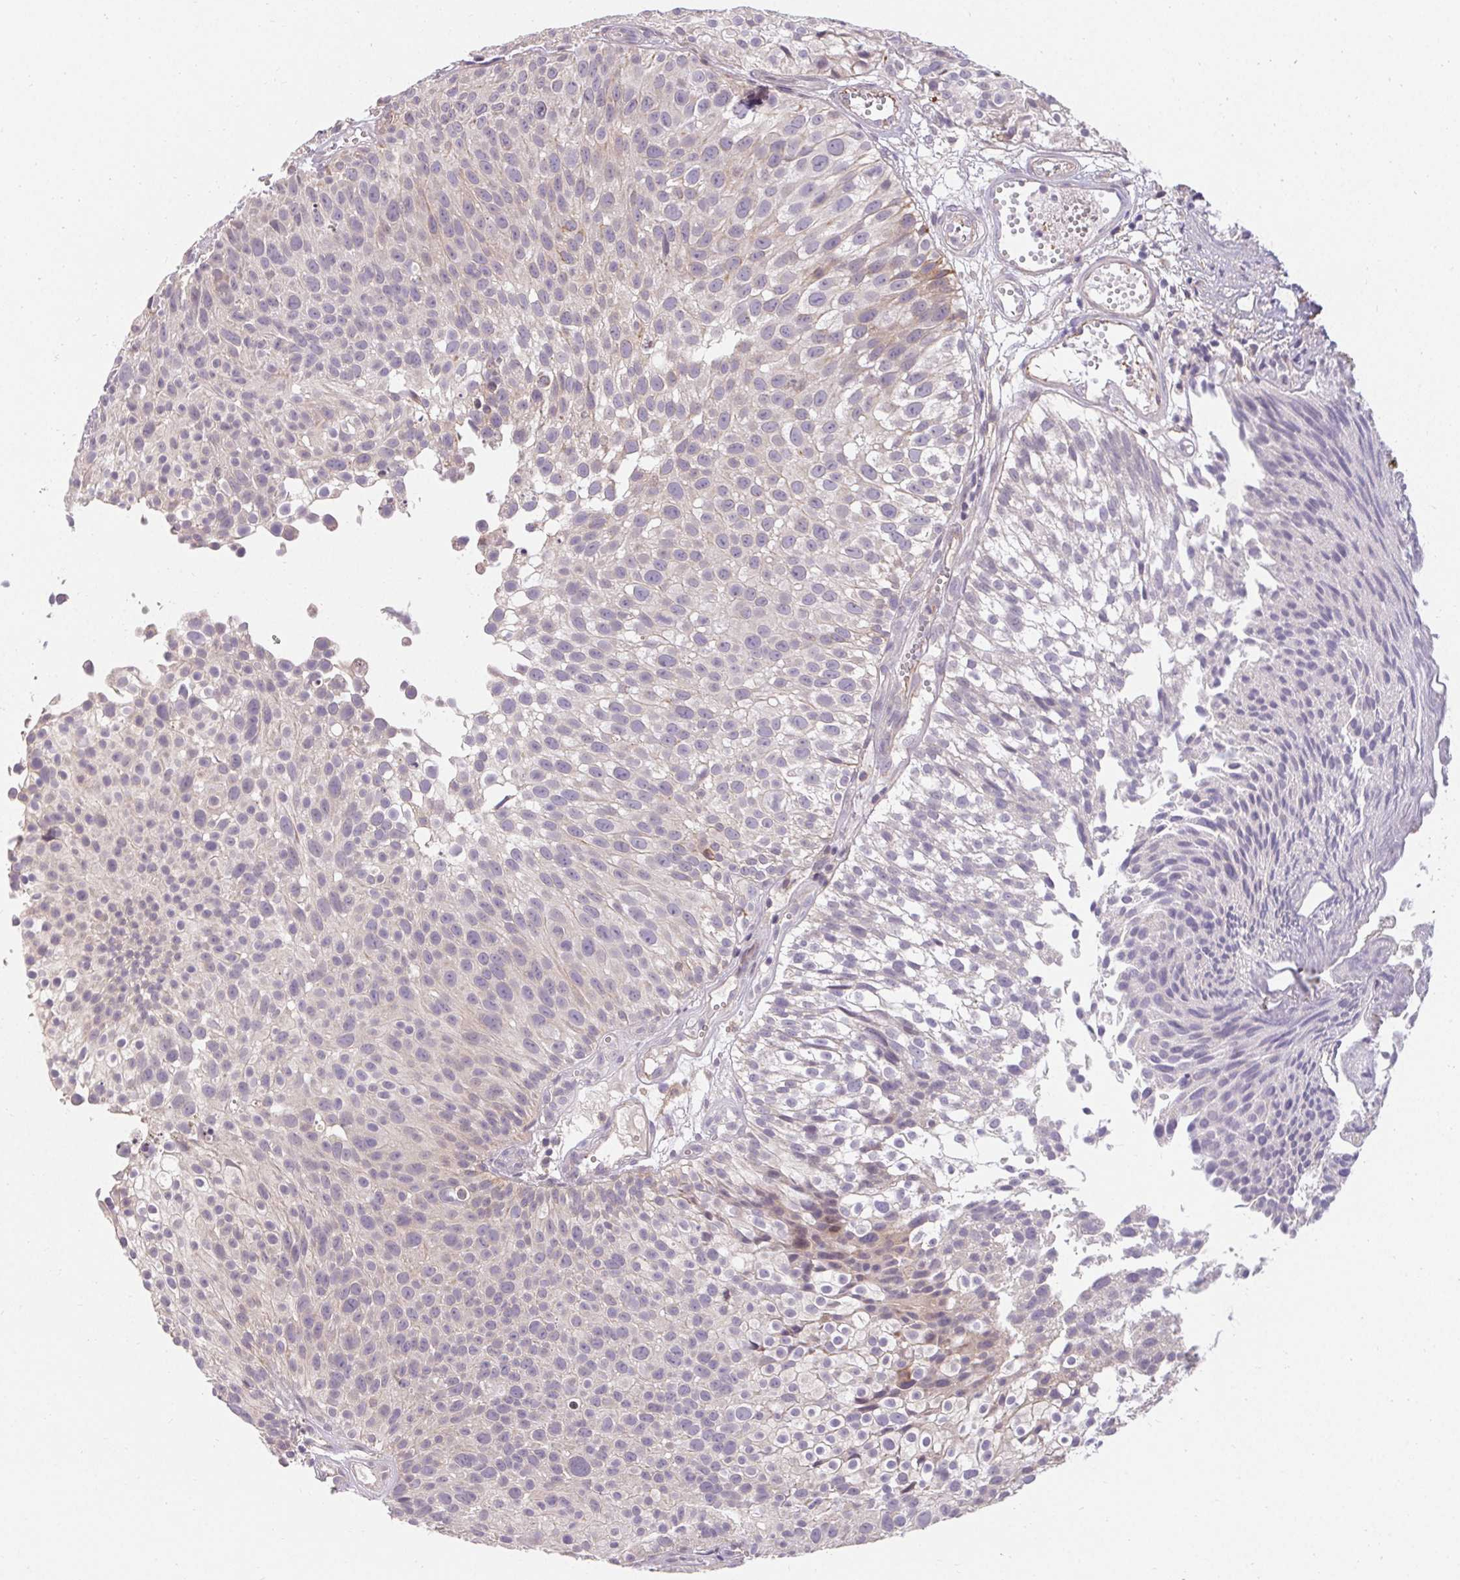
{"staining": {"intensity": "negative", "quantity": "none", "location": "none"}, "tissue": "urothelial cancer", "cell_type": "Tumor cells", "image_type": "cancer", "snomed": [{"axis": "morphology", "description": "Urothelial carcinoma, Low grade"}, {"axis": "topography", "description": "Urinary bladder"}], "caption": "Image shows no significant protein expression in tumor cells of urothelial carcinoma (low-grade).", "gene": "TMEM52B", "patient": {"sex": "male", "age": 70}}